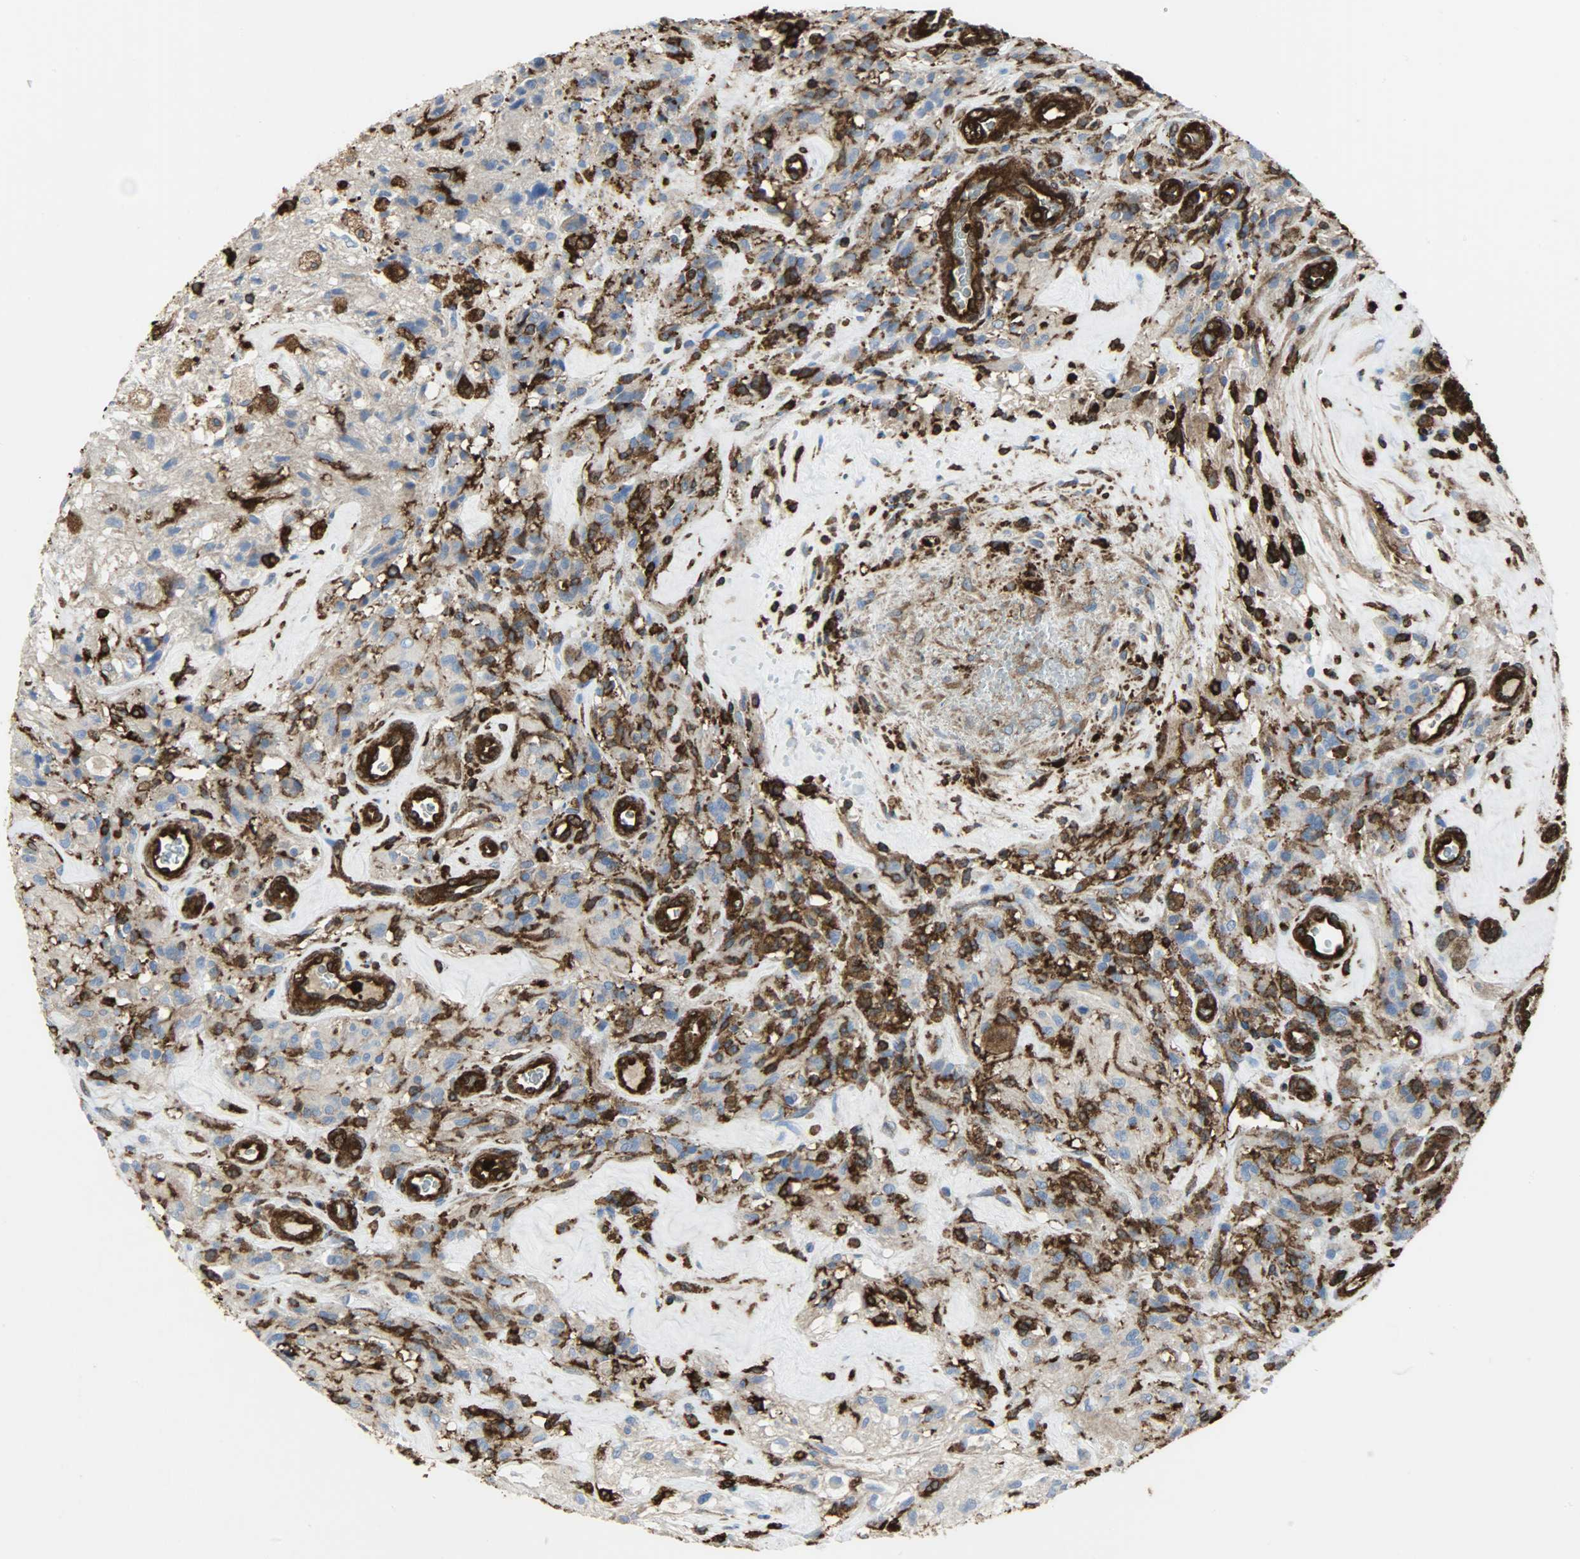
{"staining": {"intensity": "strong", "quantity": ">75%", "location": "cytoplasmic/membranous"}, "tissue": "glioma", "cell_type": "Tumor cells", "image_type": "cancer", "snomed": [{"axis": "morphology", "description": "Normal tissue, NOS"}, {"axis": "morphology", "description": "Glioma, malignant, High grade"}, {"axis": "topography", "description": "Cerebral cortex"}], "caption": "This photomicrograph demonstrates immunohistochemistry (IHC) staining of glioma, with high strong cytoplasmic/membranous expression in about >75% of tumor cells.", "gene": "VASP", "patient": {"sex": "male", "age": 56}}